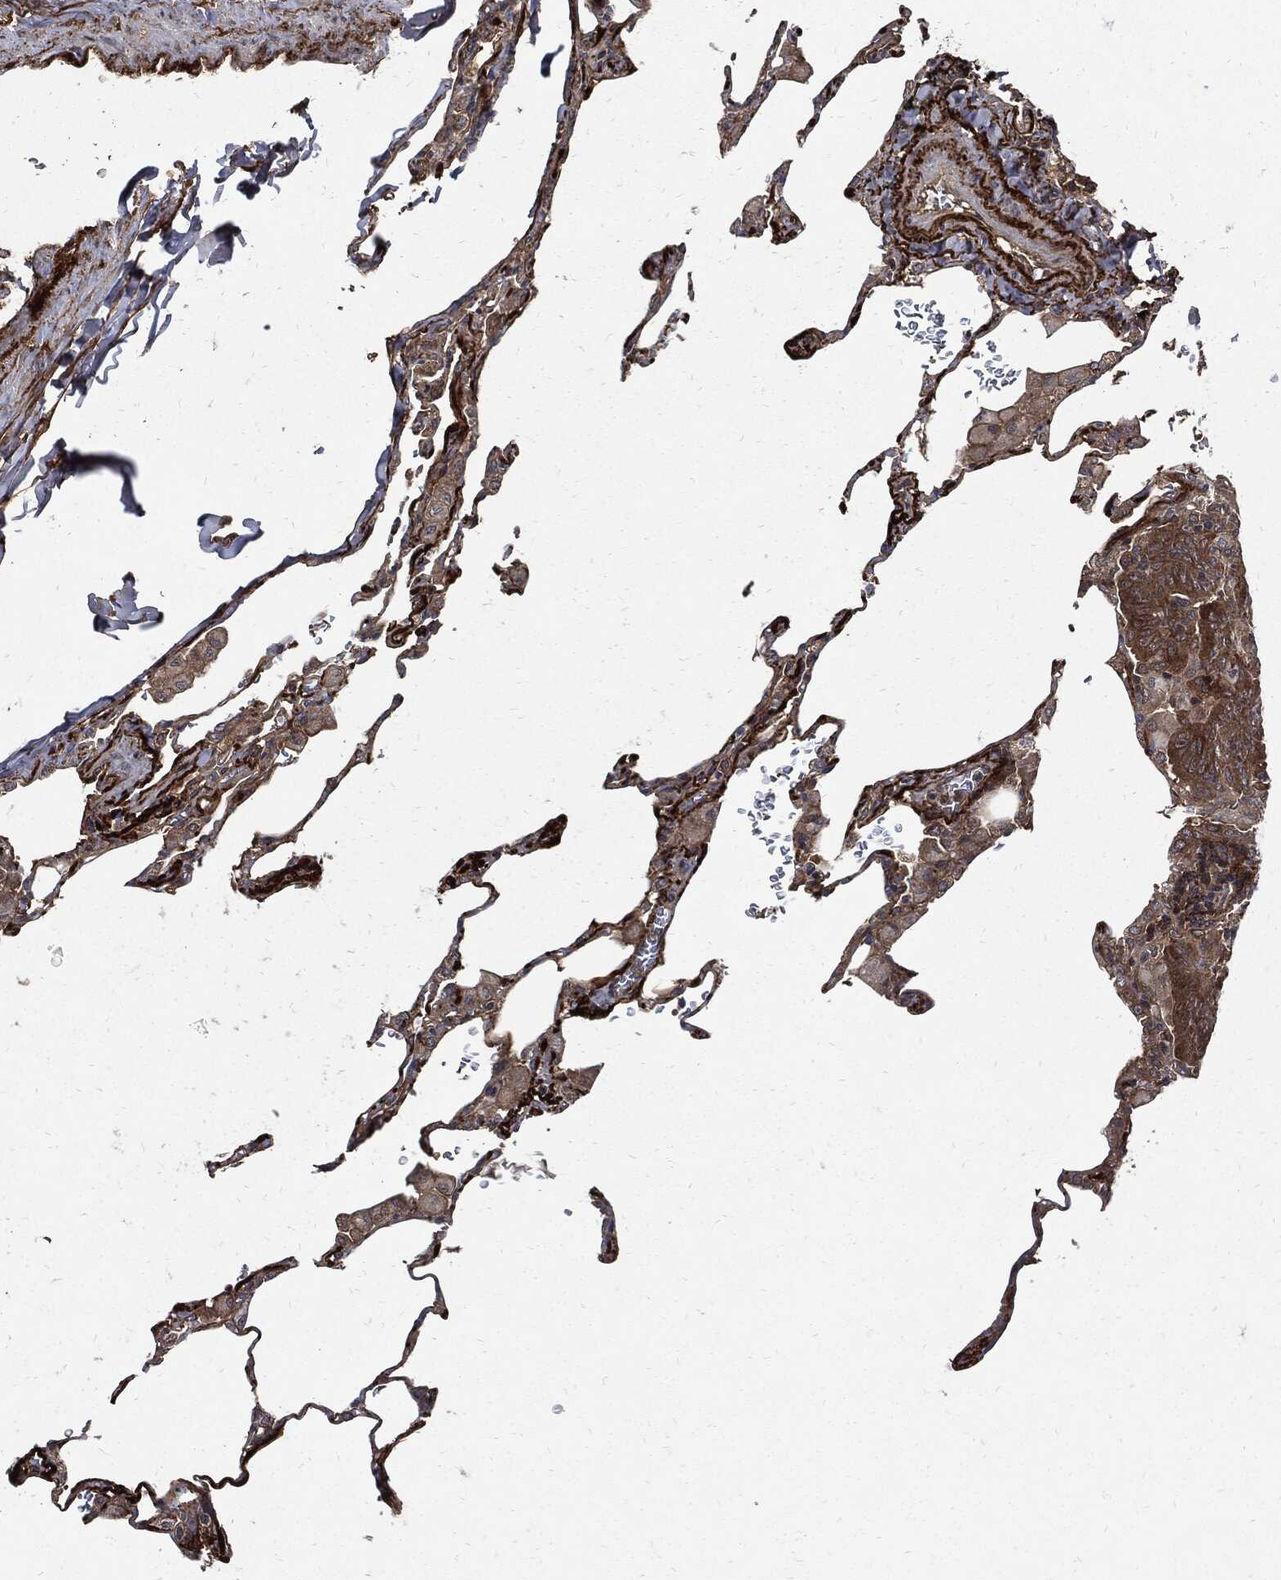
{"staining": {"intensity": "strong", "quantity": "25%-75%", "location": "cytoplasmic/membranous"}, "tissue": "lung", "cell_type": "Alveolar cells", "image_type": "normal", "snomed": [{"axis": "morphology", "description": "Normal tissue, NOS"}, {"axis": "morphology", "description": "Adenocarcinoma, metastatic, NOS"}, {"axis": "topography", "description": "Lung"}], "caption": "DAB (3,3'-diaminobenzidine) immunohistochemical staining of normal human lung exhibits strong cytoplasmic/membranous protein staining in approximately 25%-75% of alveolar cells.", "gene": "CLU", "patient": {"sex": "male", "age": 45}}